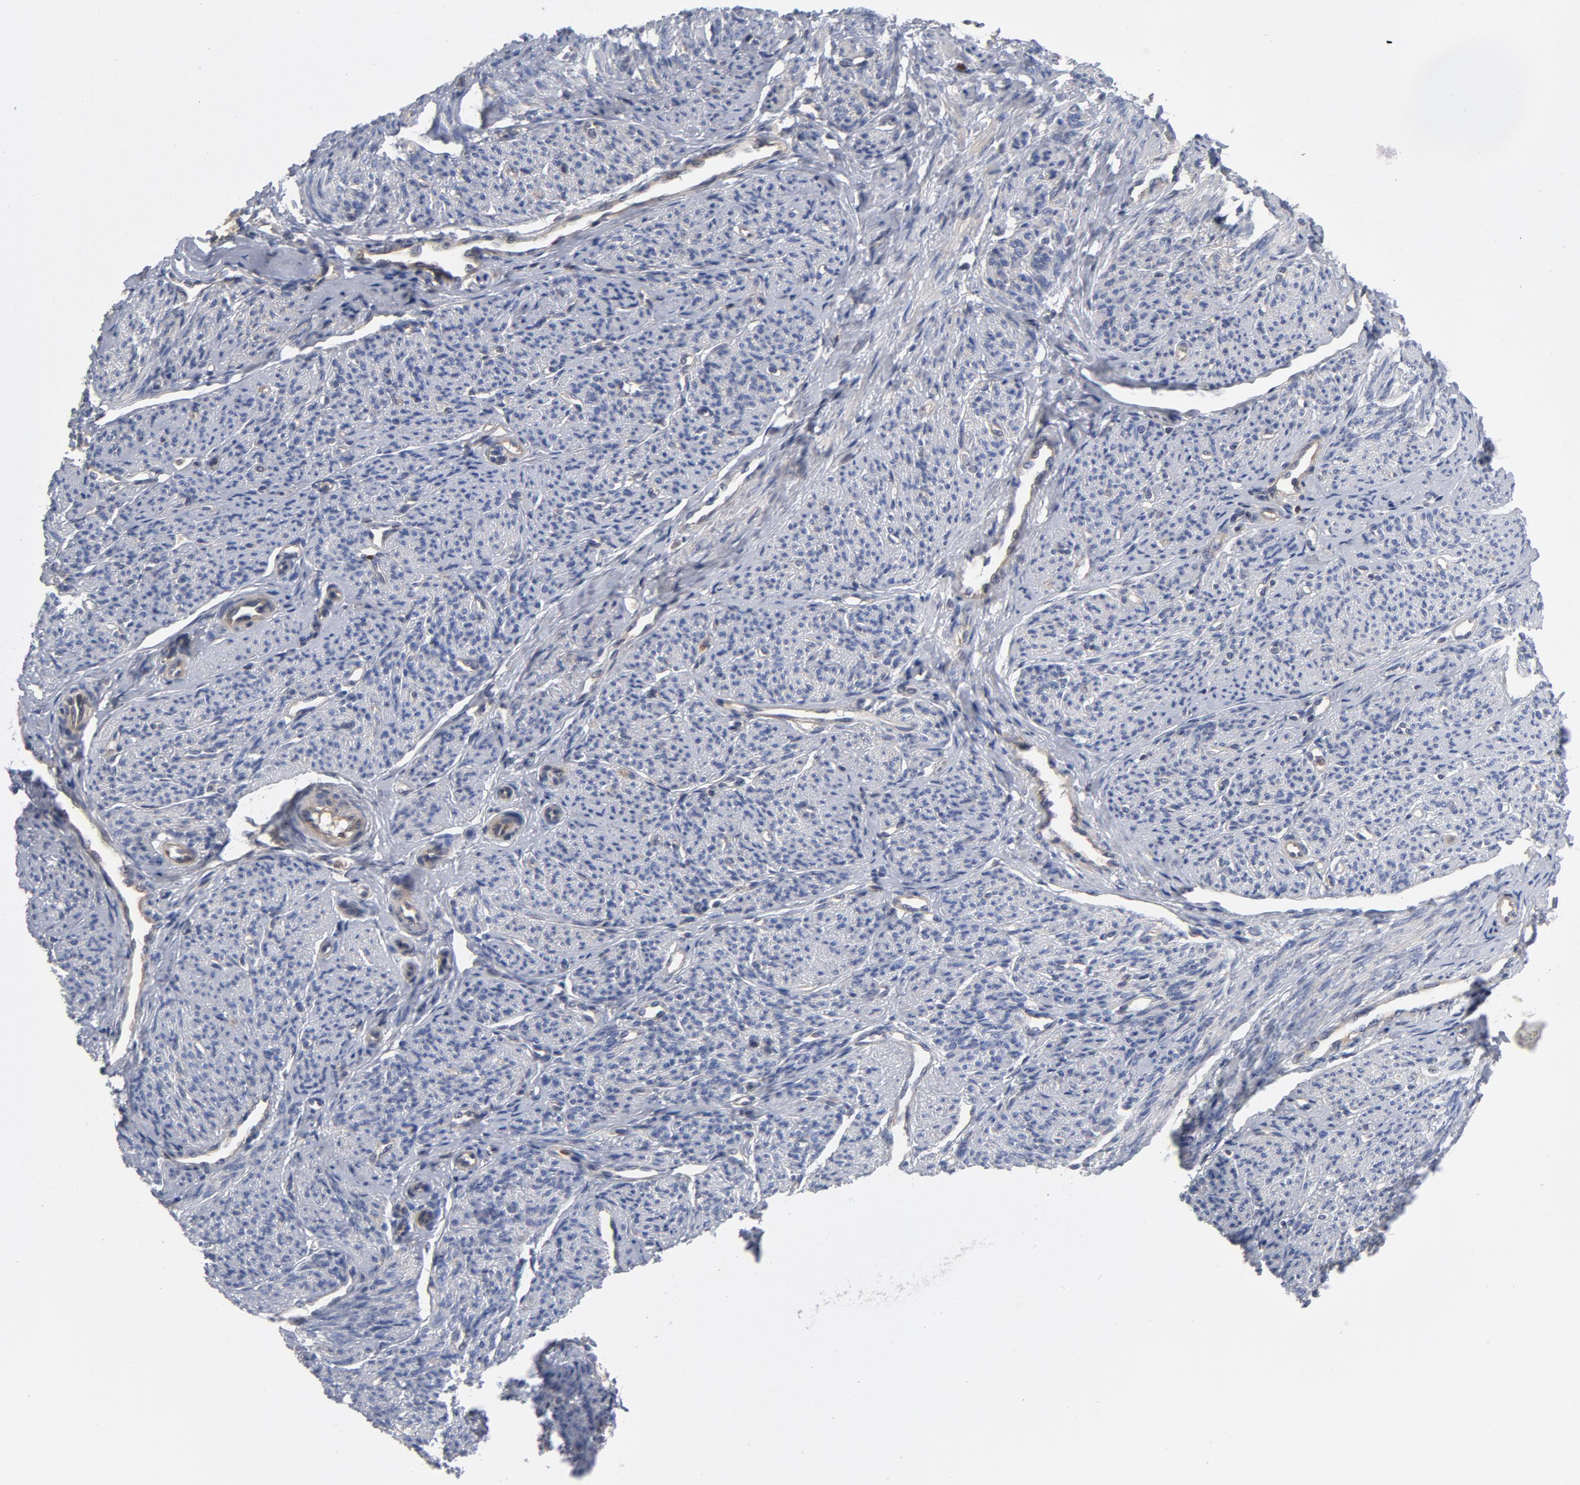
{"staining": {"intensity": "weak", "quantity": ">75%", "location": "cytoplasmic/membranous"}, "tissue": "smooth muscle", "cell_type": "Smooth muscle cells", "image_type": "normal", "snomed": [{"axis": "morphology", "description": "Normal tissue, NOS"}, {"axis": "topography", "description": "Smooth muscle"}], "caption": "A brown stain shows weak cytoplasmic/membranous staining of a protein in smooth muscle cells of normal human smooth muscle. The staining was performed using DAB, with brown indicating positive protein expression. Nuclei are stained blue with hematoxylin.", "gene": "TRADD", "patient": {"sex": "female", "age": 65}}